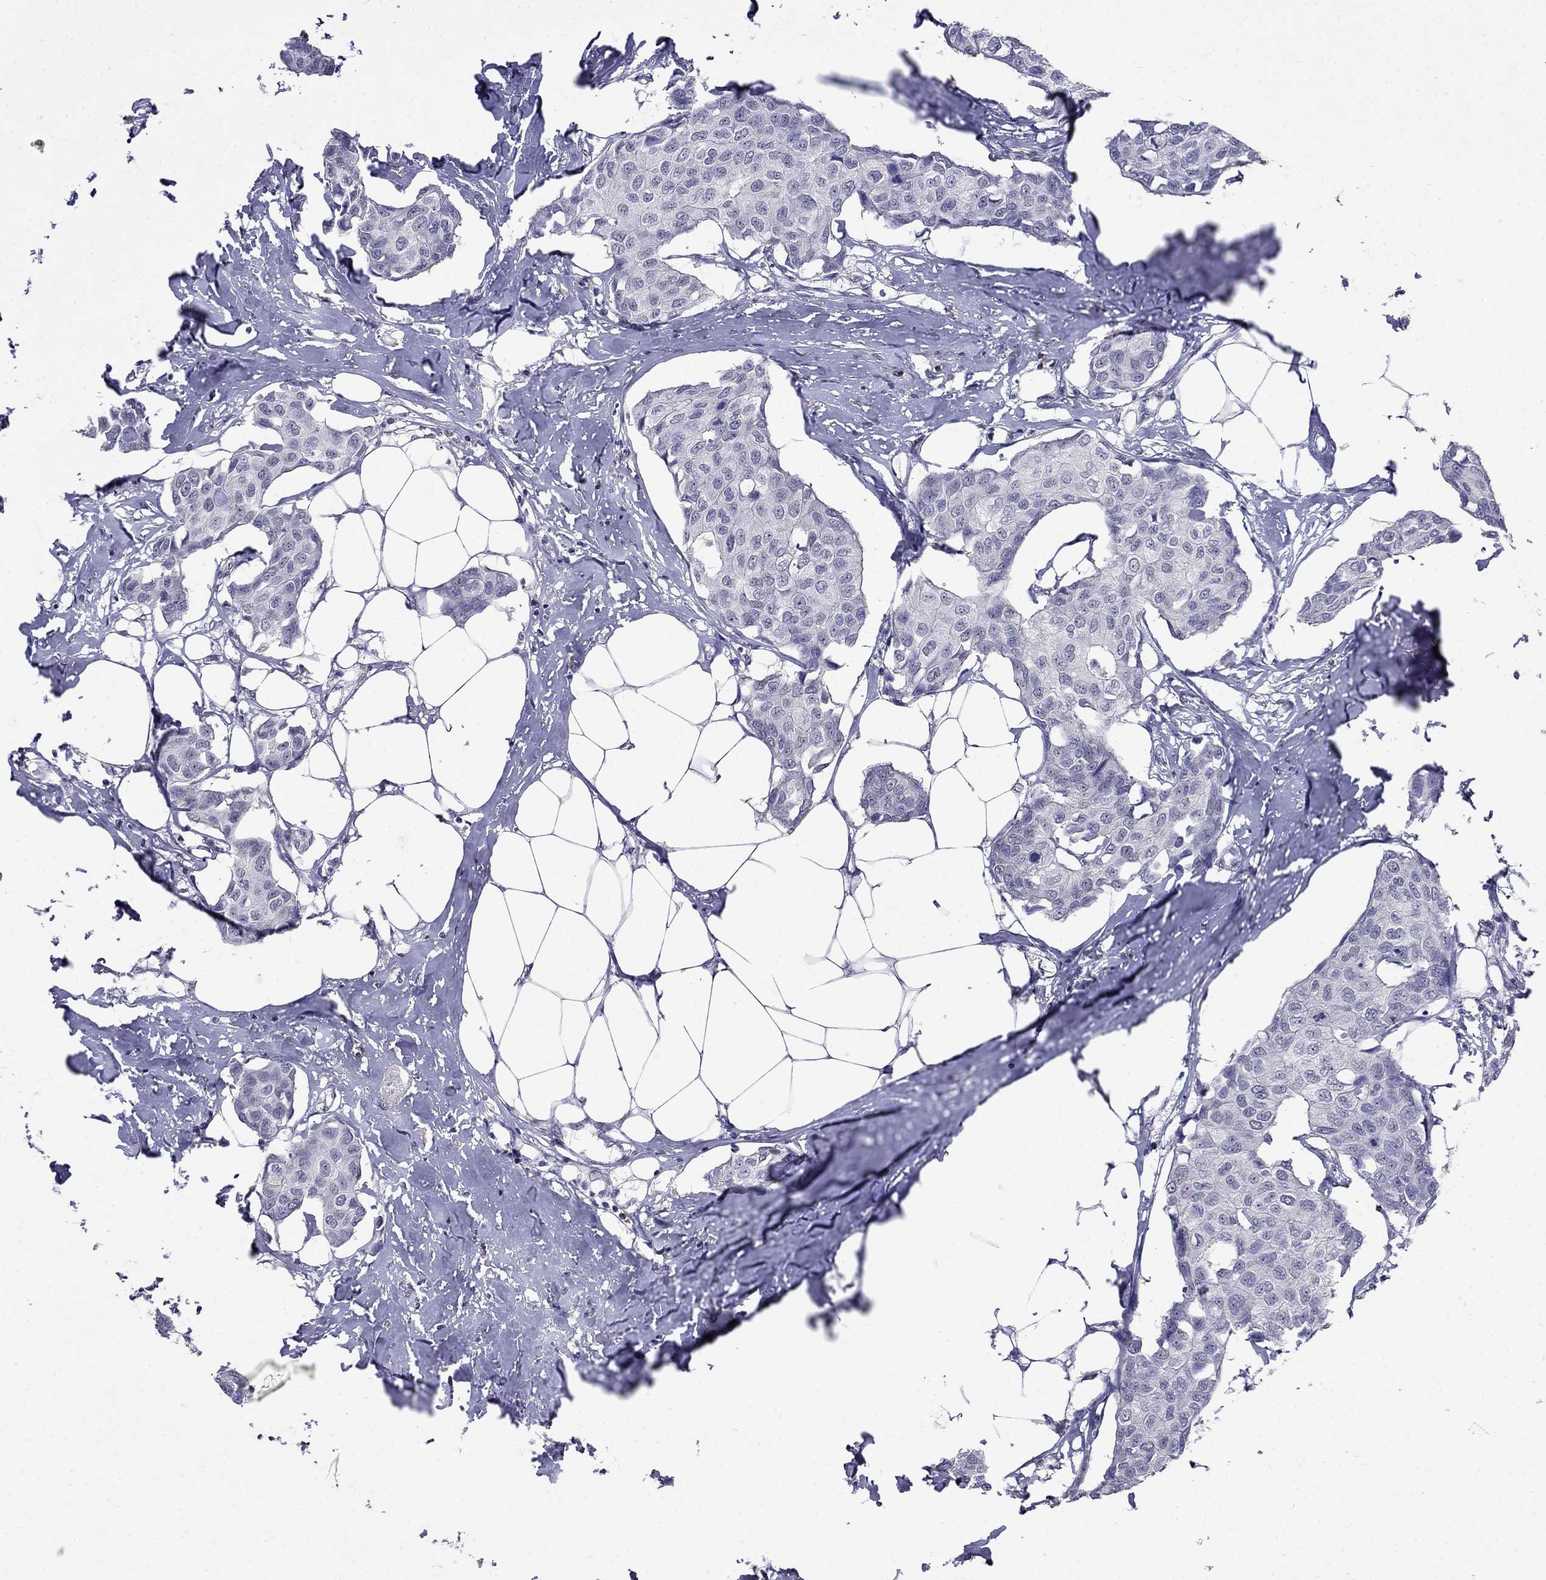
{"staining": {"intensity": "negative", "quantity": "none", "location": "none"}, "tissue": "breast cancer", "cell_type": "Tumor cells", "image_type": "cancer", "snomed": [{"axis": "morphology", "description": "Duct carcinoma"}, {"axis": "topography", "description": "Breast"}], "caption": "This is an immunohistochemistry (IHC) histopathology image of human infiltrating ductal carcinoma (breast). There is no expression in tumor cells.", "gene": "CD8B", "patient": {"sex": "female", "age": 80}}